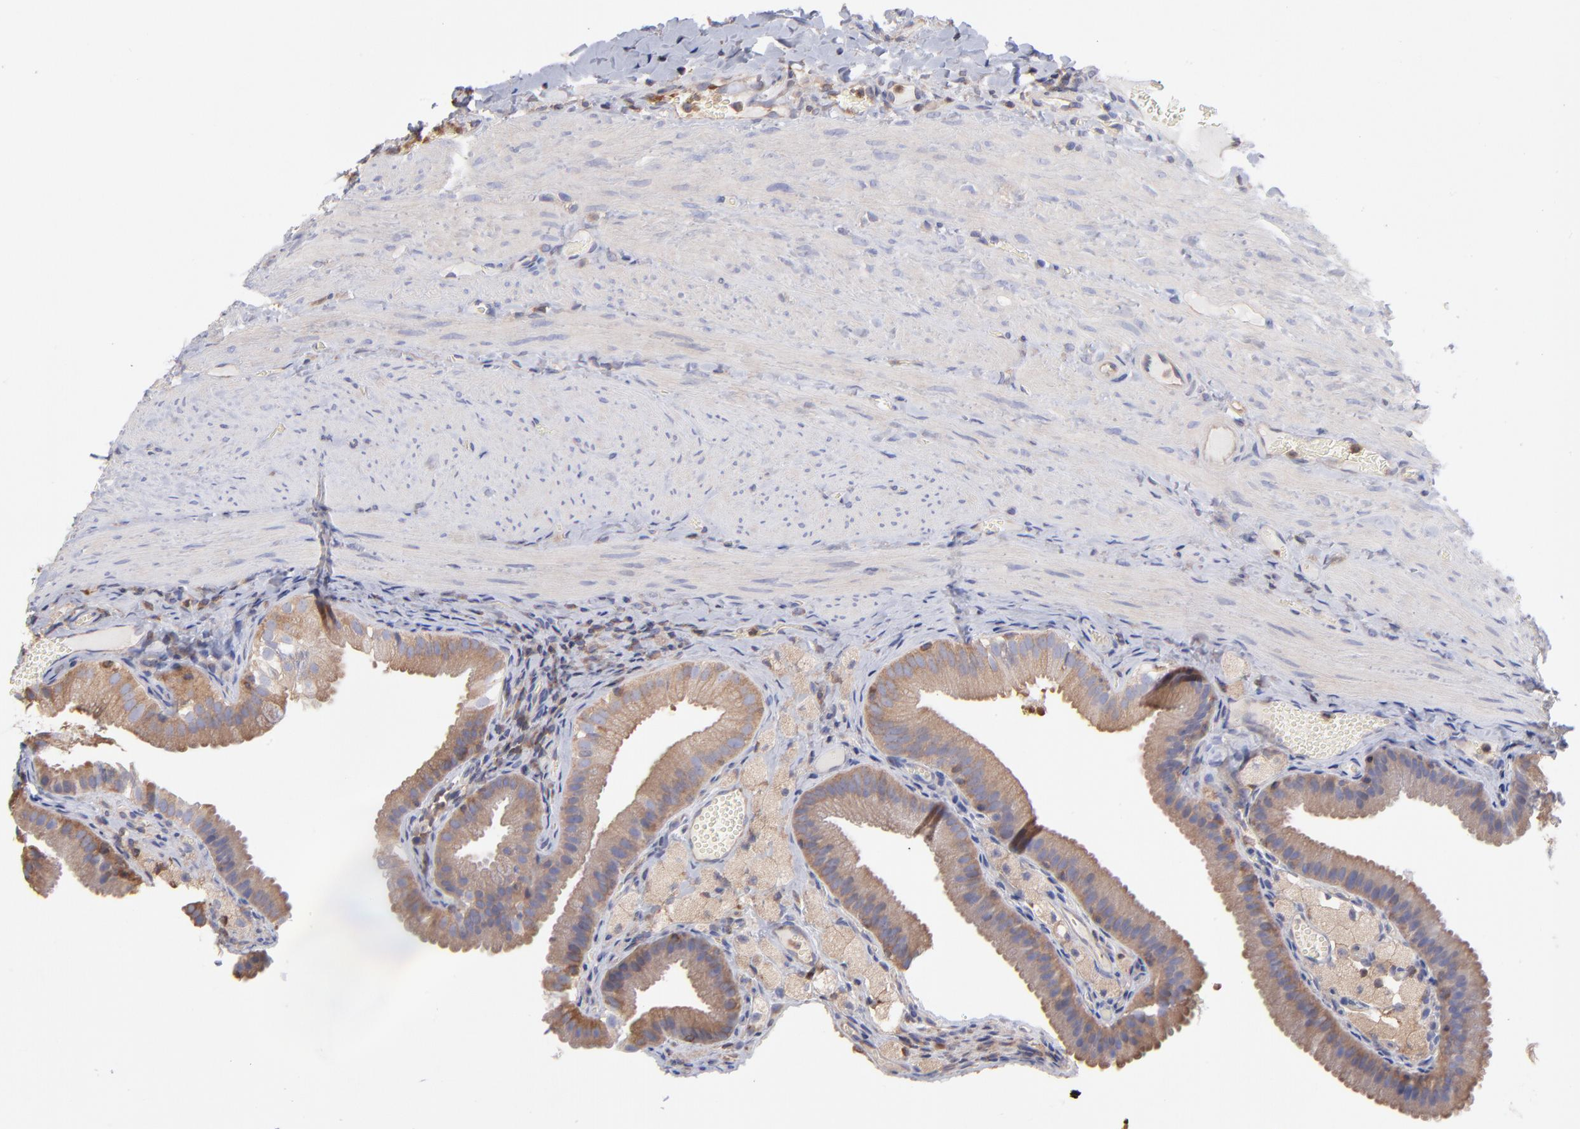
{"staining": {"intensity": "moderate", "quantity": ">75%", "location": "cytoplasmic/membranous"}, "tissue": "gallbladder", "cell_type": "Glandular cells", "image_type": "normal", "snomed": [{"axis": "morphology", "description": "Normal tissue, NOS"}, {"axis": "topography", "description": "Gallbladder"}], "caption": "Gallbladder stained with DAB immunohistochemistry reveals medium levels of moderate cytoplasmic/membranous expression in approximately >75% of glandular cells.", "gene": "MAP2K2", "patient": {"sex": "female", "age": 24}}